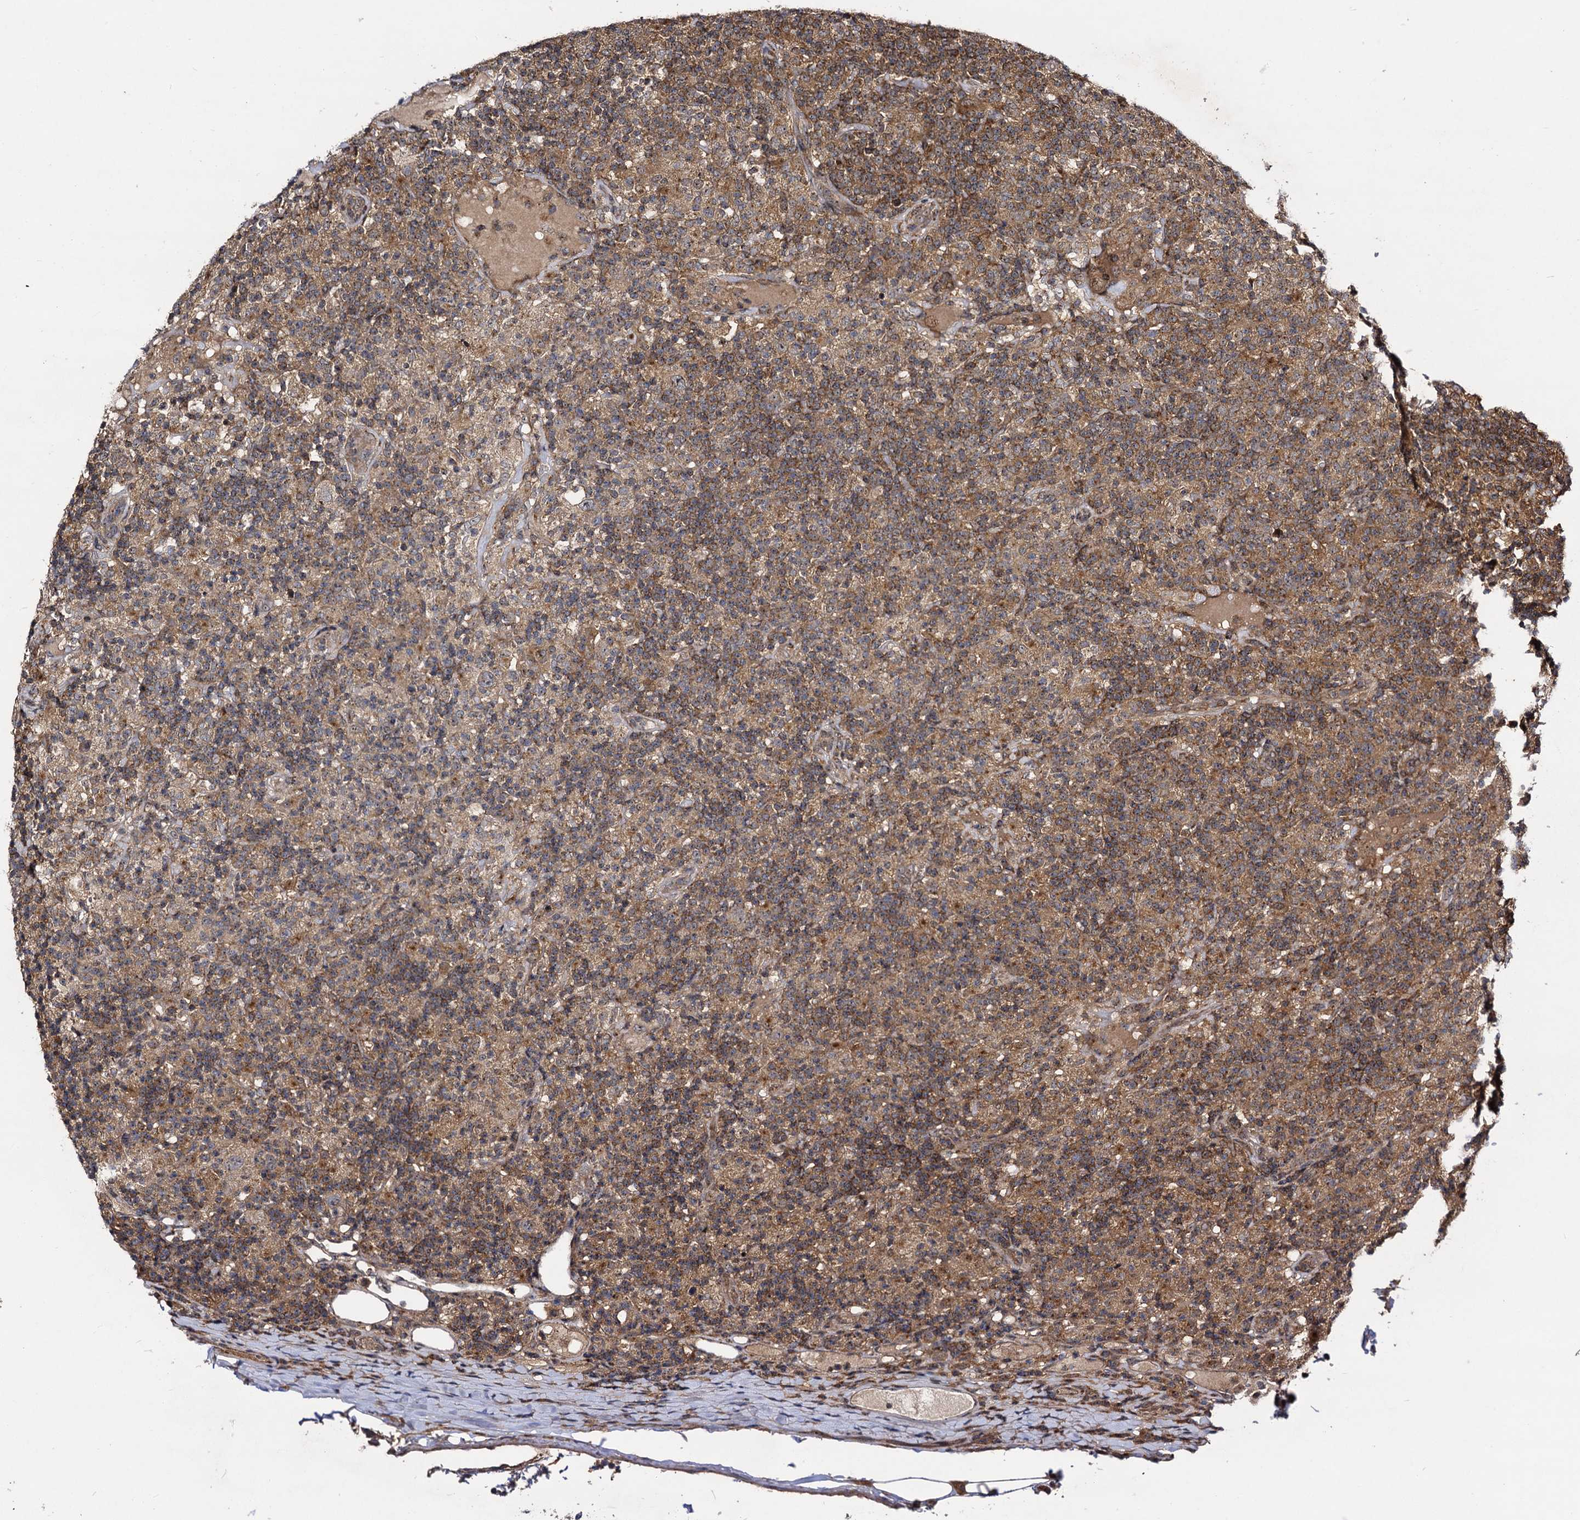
{"staining": {"intensity": "weak", "quantity": ">75%", "location": "cytoplasmic/membranous"}, "tissue": "lymphoma", "cell_type": "Tumor cells", "image_type": "cancer", "snomed": [{"axis": "morphology", "description": "Hodgkin's disease, NOS"}, {"axis": "topography", "description": "Lymph node"}], "caption": "This micrograph shows IHC staining of human lymphoma, with low weak cytoplasmic/membranous positivity in about >75% of tumor cells.", "gene": "KXD1", "patient": {"sex": "male", "age": 70}}